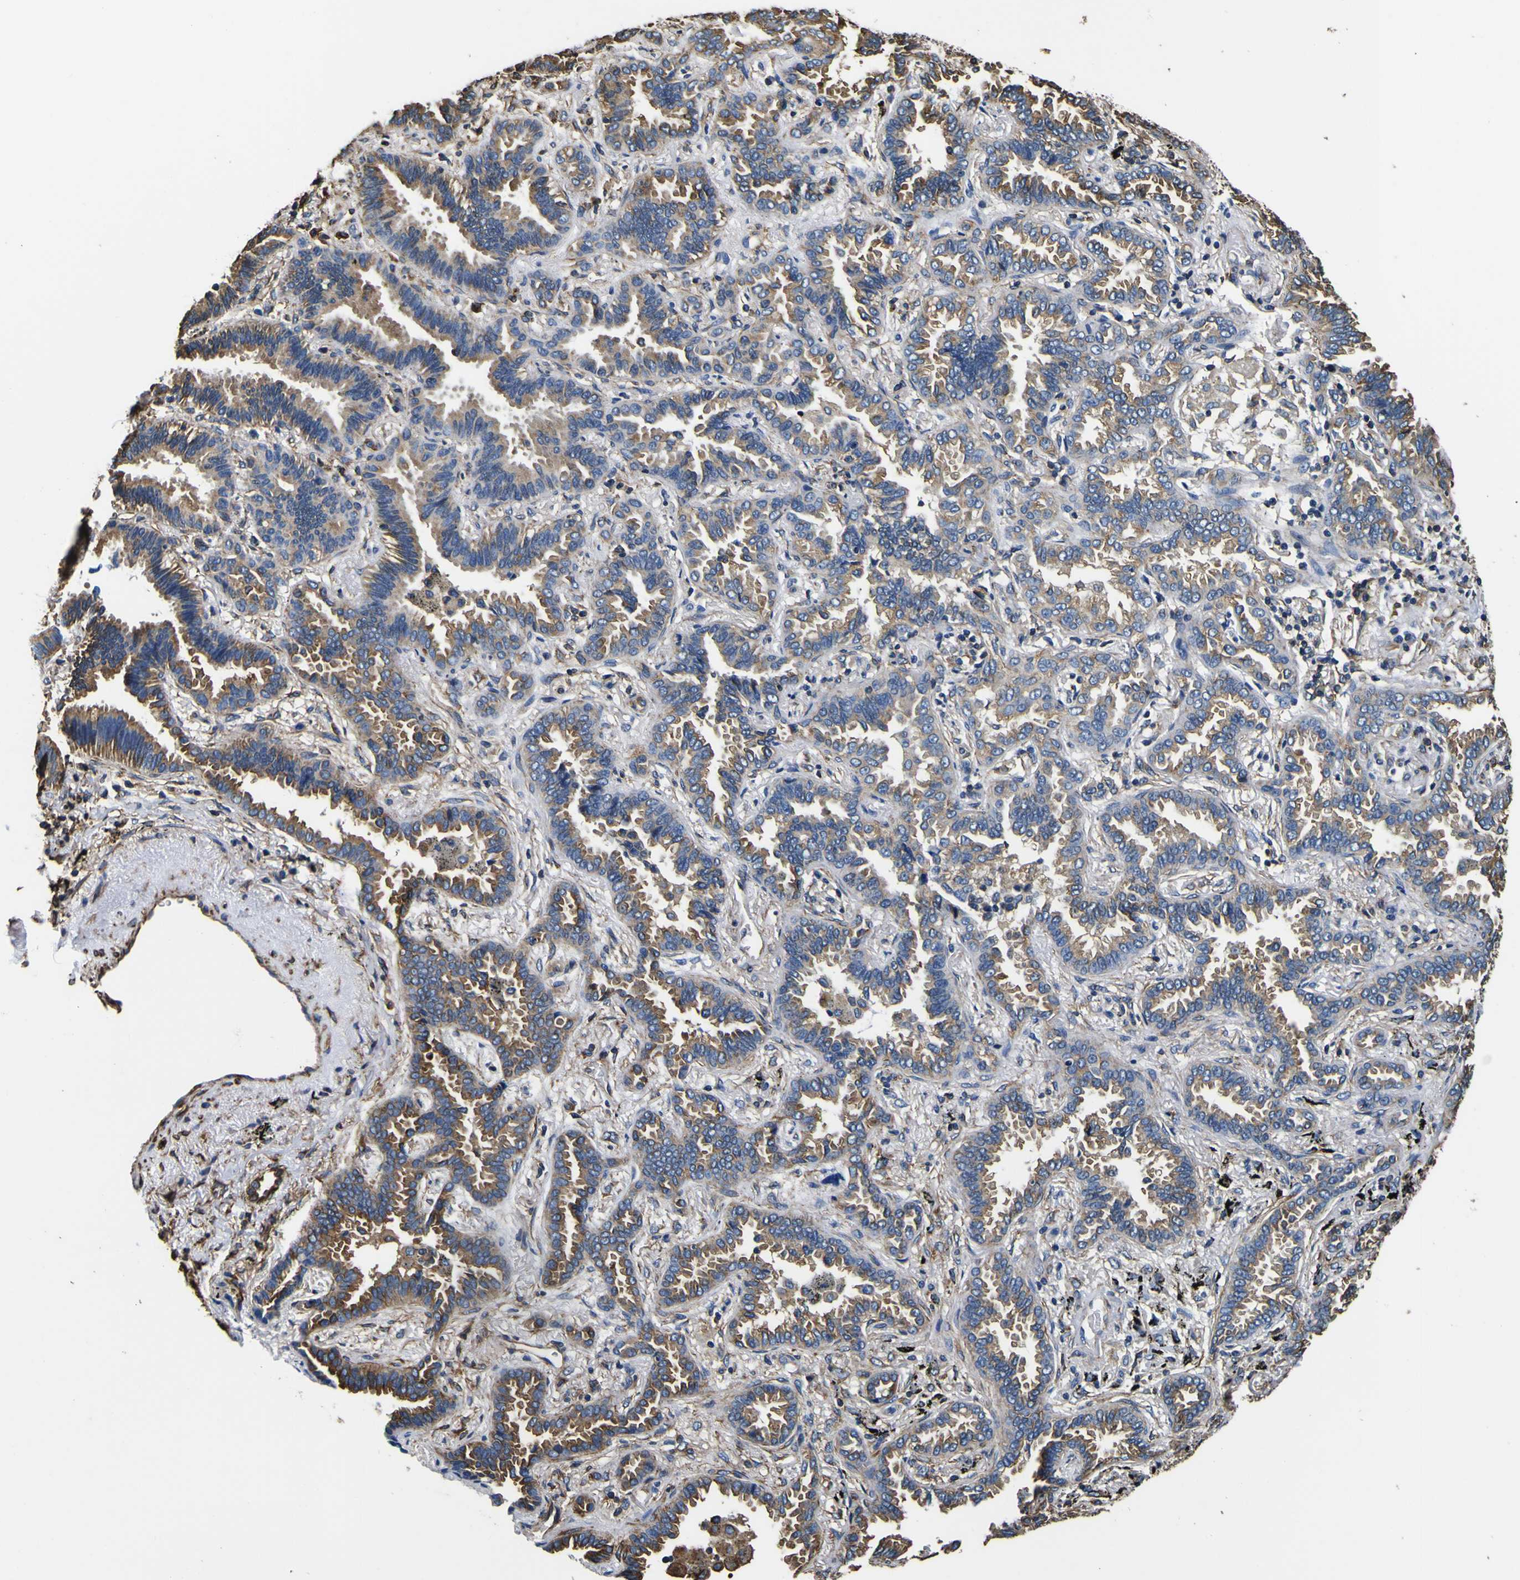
{"staining": {"intensity": "moderate", "quantity": ">75%", "location": "cytoplasmic/membranous"}, "tissue": "lung cancer", "cell_type": "Tumor cells", "image_type": "cancer", "snomed": [{"axis": "morphology", "description": "Normal tissue, NOS"}, {"axis": "morphology", "description": "Adenocarcinoma, NOS"}, {"axis": "topography", "description": "Lung"}], "caption": "Lung cancer was stained to show a protein in brown. There is medium levels of moderate cytoplasmic/membranous positivity in approximately >75% of tumor cells.", "gene": "TUBA1B", "patient": {"sex": "male", "age": 59}}